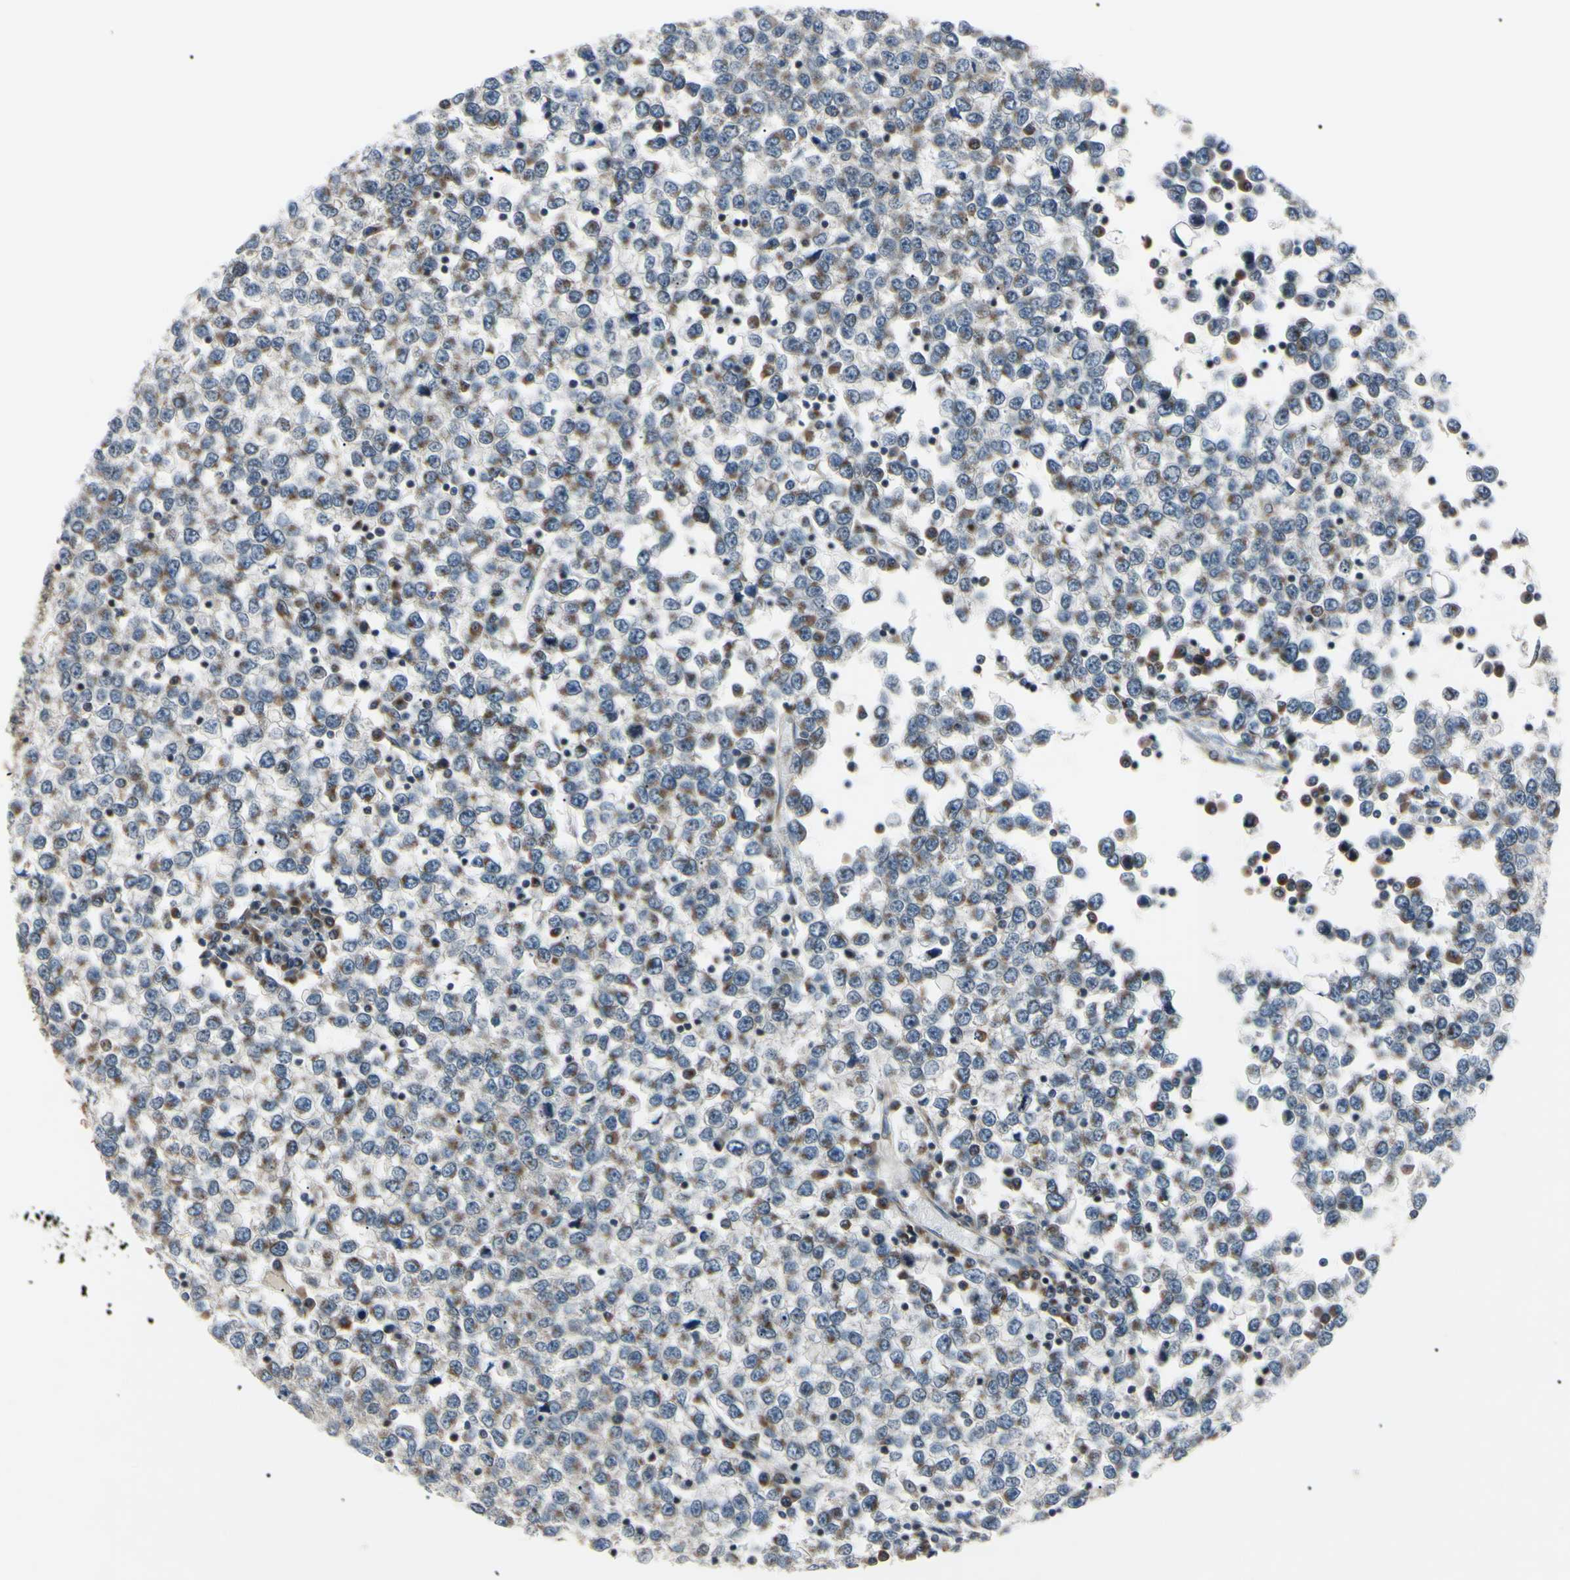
{"staining": {"intensity": "negative", "quantity": "none", "location": "none"}, "tissue": "testis cancer", "cell_type": "Tumor cells", "image_type": "cancer", "snomed": [{"axis": "morphology", "description": "Seminoma, NOS"}, {"axis": "topography", "description": "Testis"}], "caption": "Human seminoma (testis) stained for a protein using immunohistochemistry (IHC) displays no staining in tumor cells.", "gene": "MAPRE1", "patient": {"sex": "male", "age": 65}}